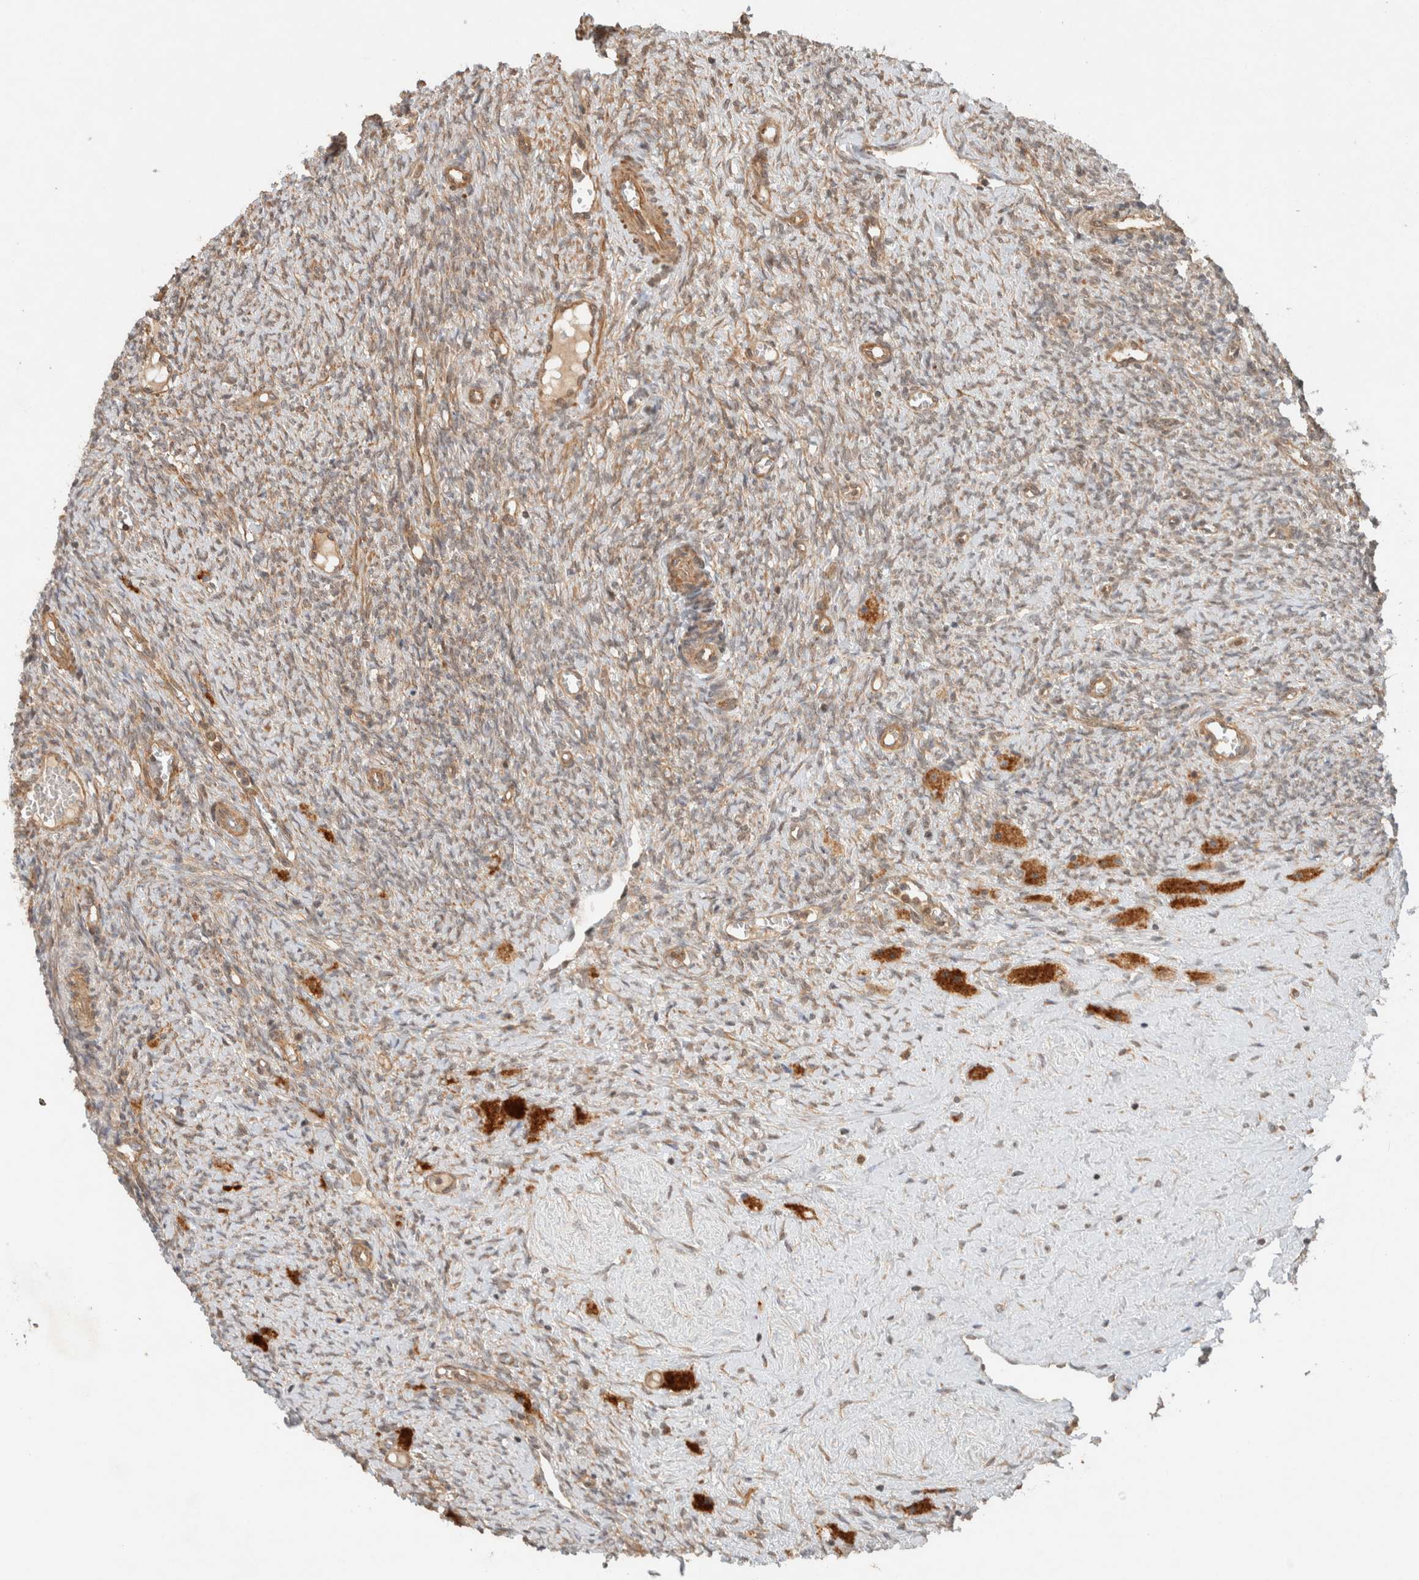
{"staining": {"intensity": "moderate", "quantity": ">75%", "location": "cytoplasmic/membranous"}, "tissue": "ovary", "cell_type": "Follicle cells", "image_type": "normal", "snomed": [{"axis": "morphology", "description": "Normal tissue, NOS"}, {"axis": "topography", "description": "Ovary"}], "caption": "About >75% of follicle cells in benign human ovary display moderate cytoplasmic/membranous protein expression as visualized by brown immunohistochemical staining.", "gene": "CAAP1", "patient": {"sex": "female", "age": 41}}